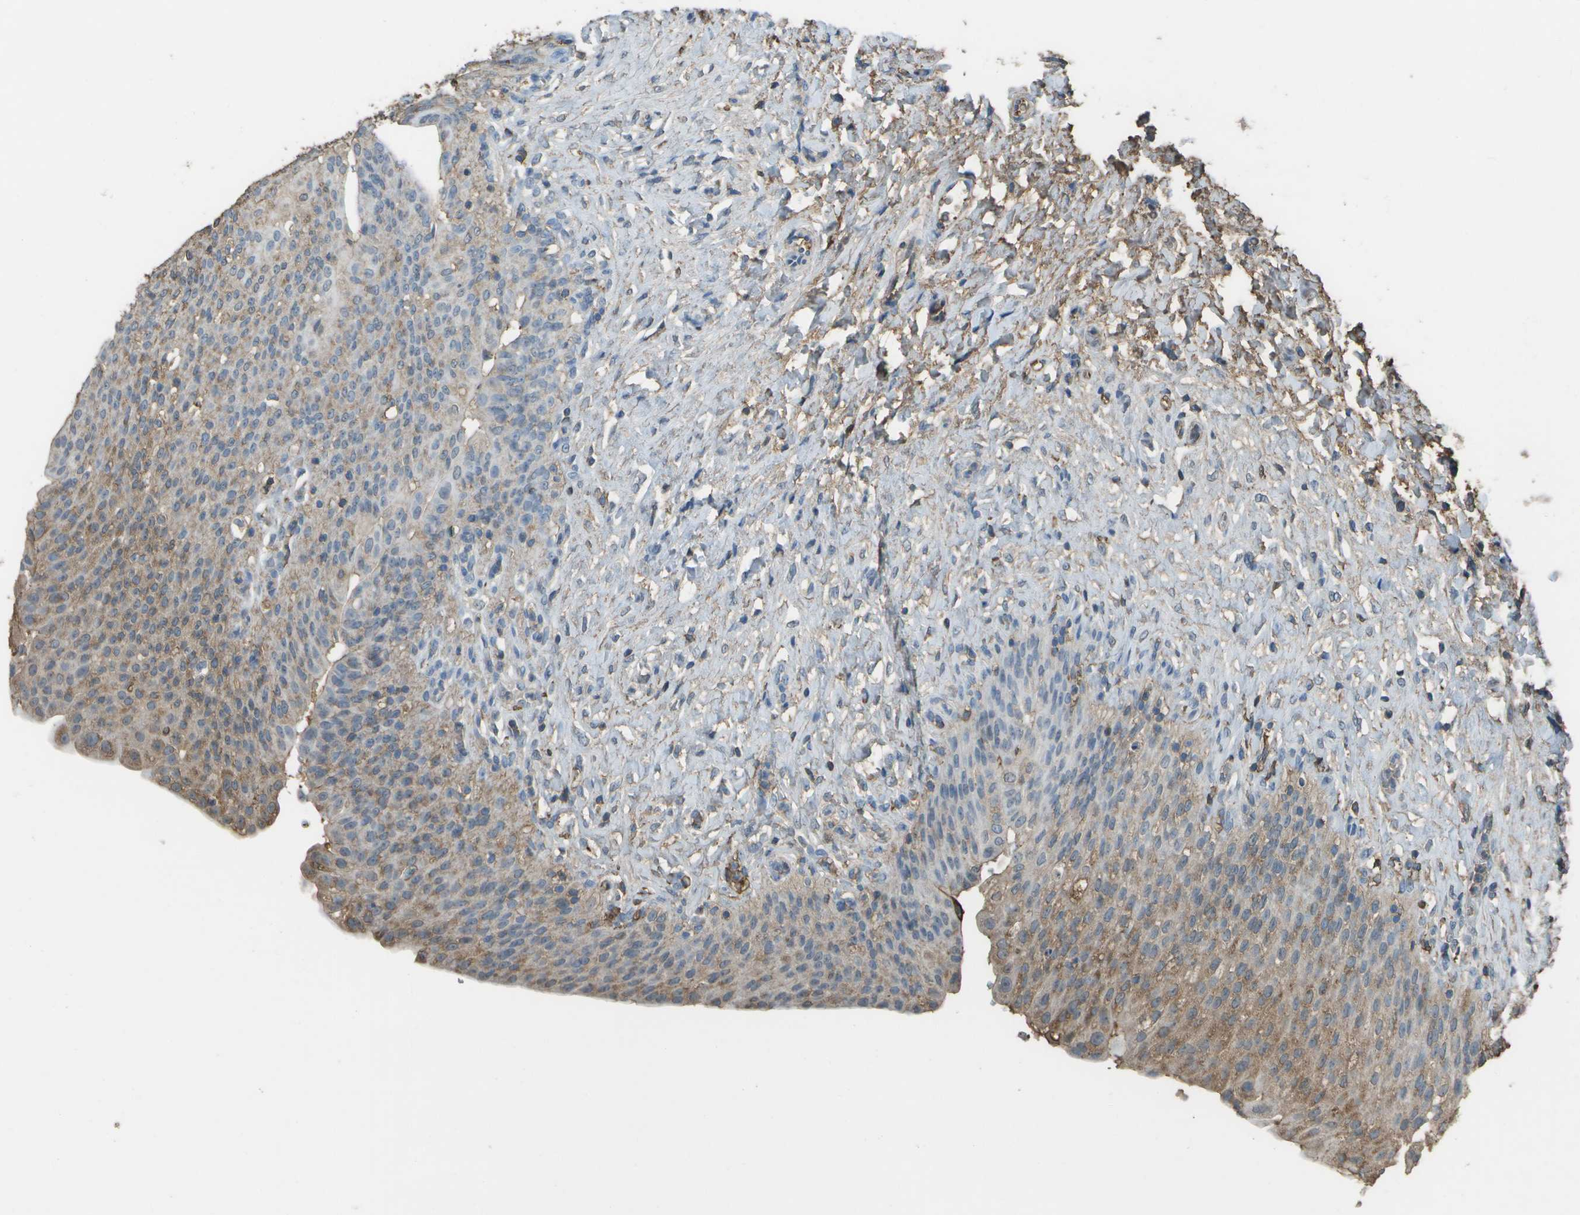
{"staining": {"intensity": "moderate", "quantity": ">75%", "location": "cytoplasmic/membranous"}, "tissue": "urinary bladder", "cell_type": "Urothelial cells", "image_type": "normal", "snomed": [{"axis": "morphology", "description": "Urothelial carcinoma, High grade"}, {"axis": "topography", "description": "Urinary bladder"}], "caption": "The histopathology image exhibits immunohistochemical staining of benign urinary bladder. There is moderate cytoplasmic/membranous expression is present in about >75% of urothelial cells.", "gene": "CYP4F11", "patient": {"sex": "male", "age": 46}}